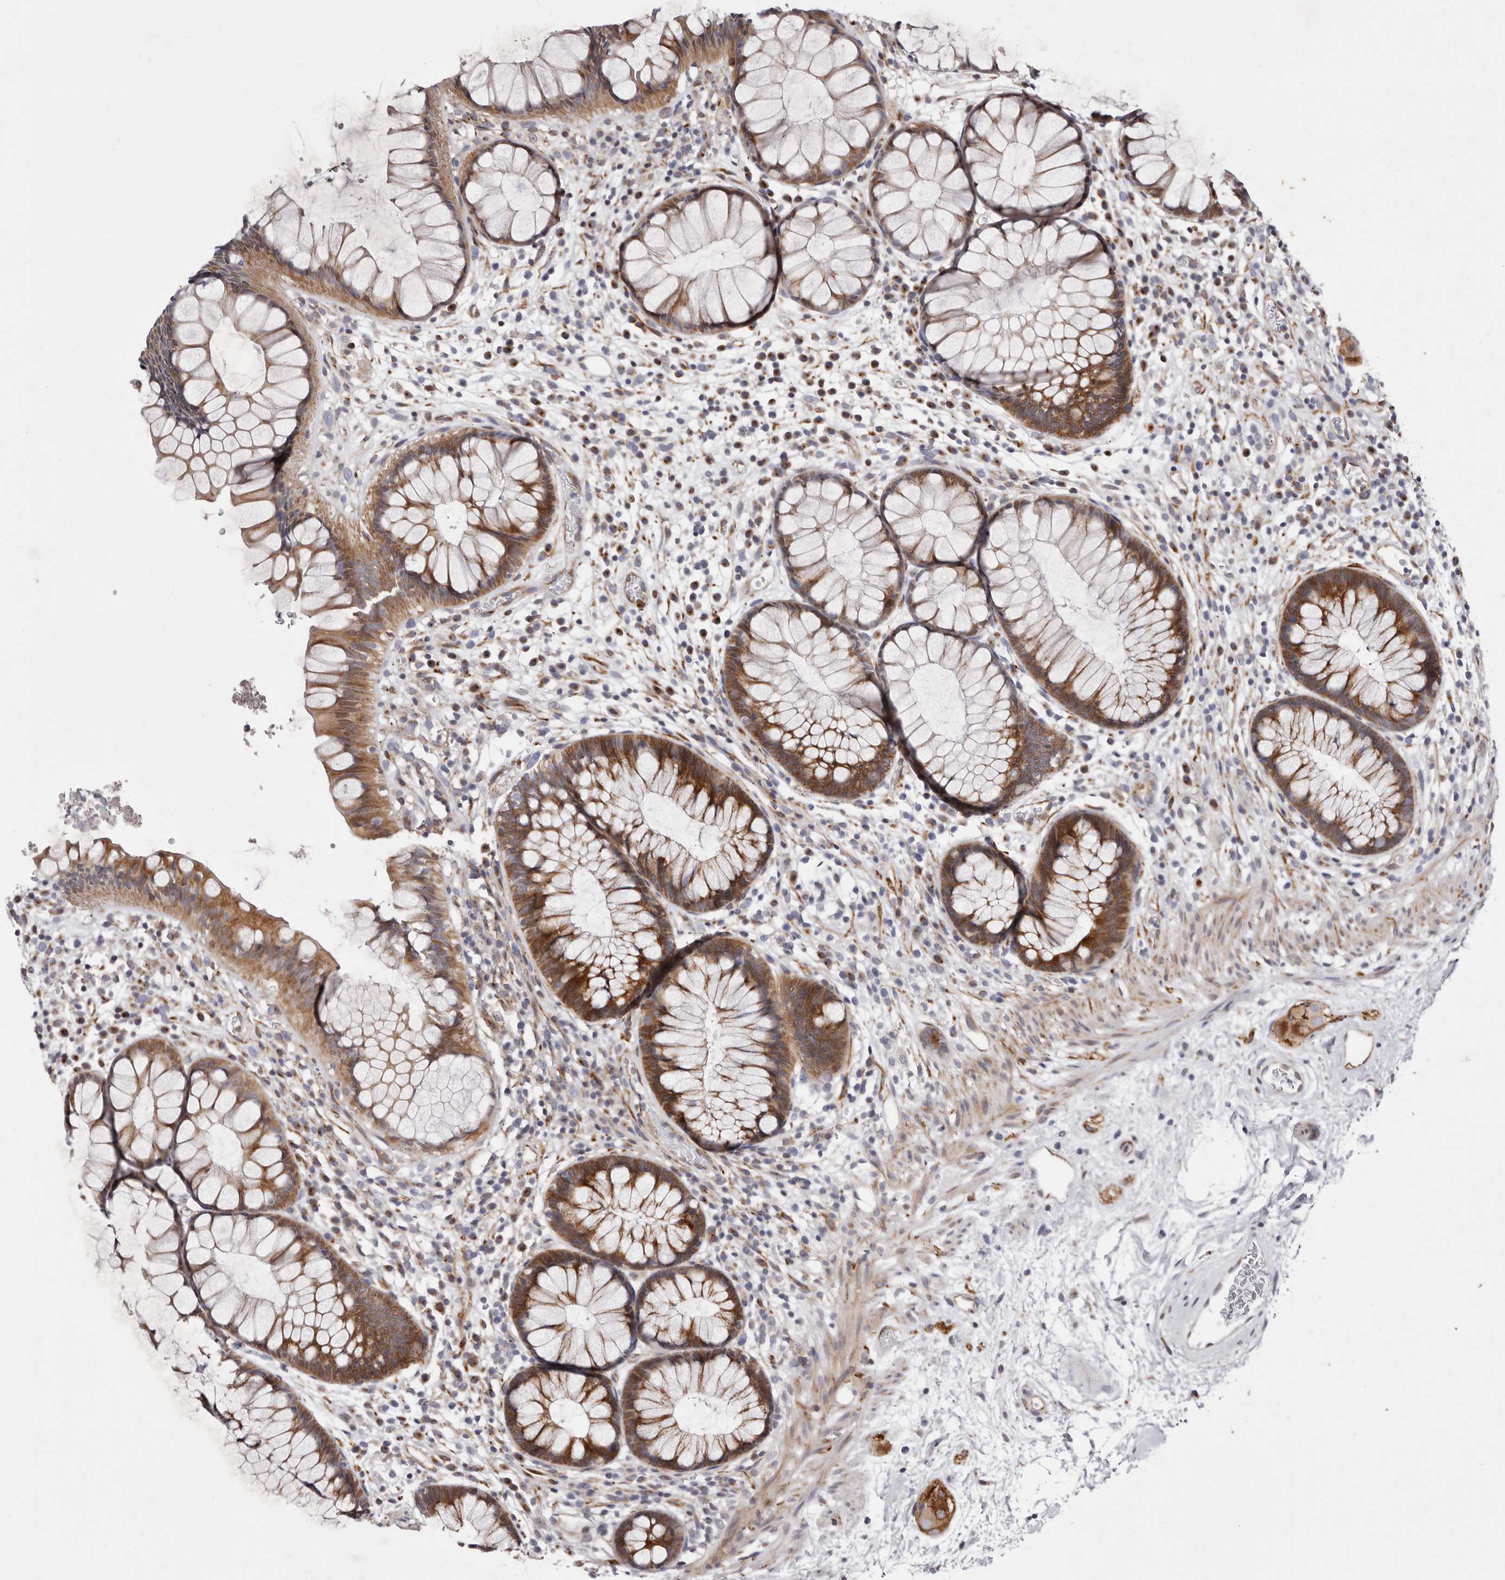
{"staining": {"intensity": "moderate", "quantity": ">75%", "location": "cytoplasmic/membranous"}, "tissue": "rectum", "cell_type": "Glandular cells", "image_type": "normal", "snomed": [{"axis": "morphology", "description": "Normal tissue, NOS"}, {"axis": "topography", "description": "Rectum"}], "caption": "The image shows immunohistochemical staining of benign rectum. There is moderate cytoplasmic/membranous staining is present in approximately >75% of glandular cells.", "gene": "TIMM17B", "patient": {"sex": "male", "age": 51}}